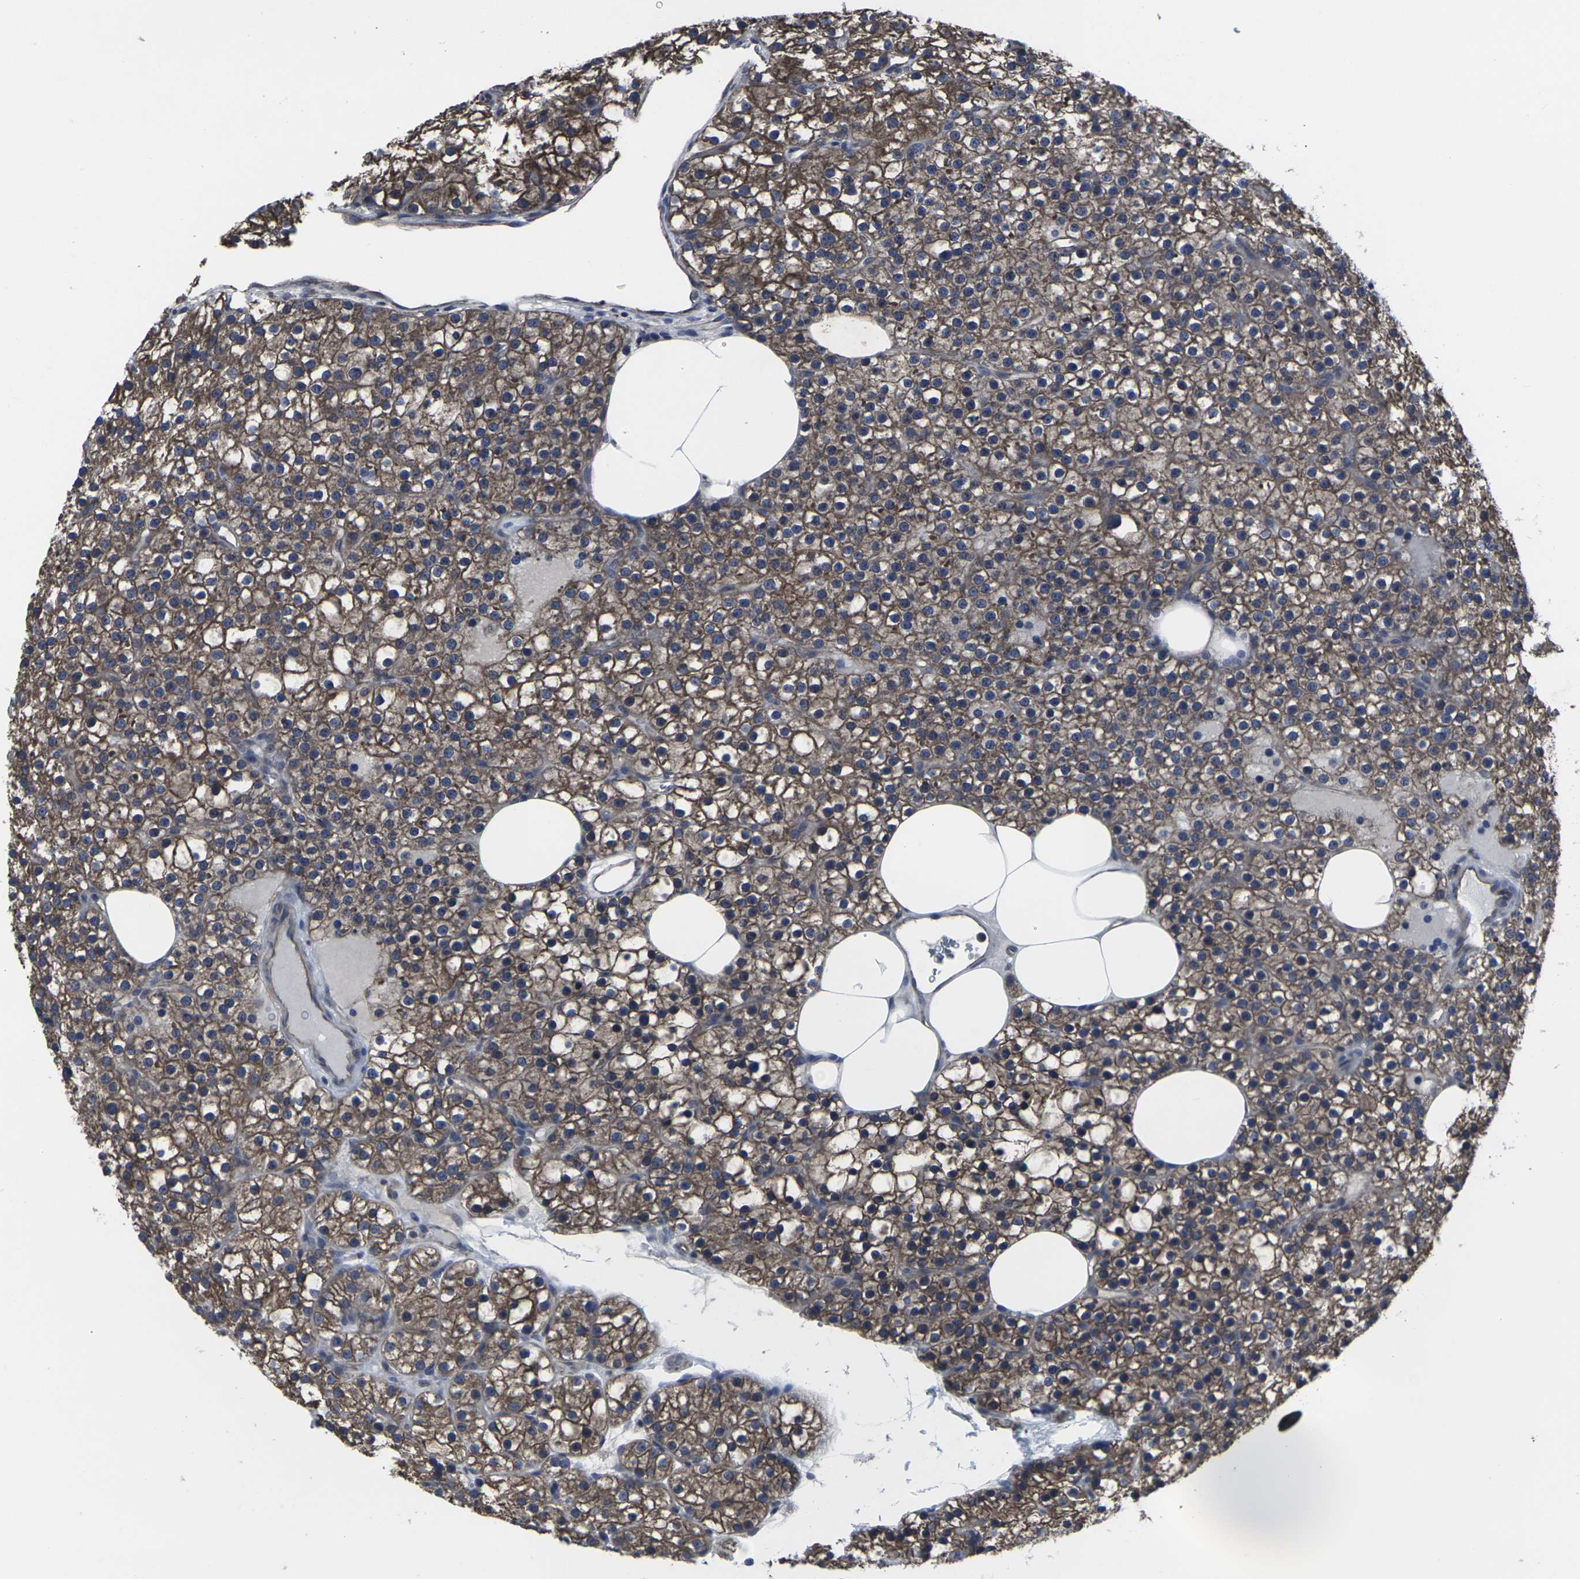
{"staining": {"intensity": "strong", "quantity": ">75%", "location": "cytoplasmic/membranous"}, "tissue": "parathyroid gland", "cell_type": "Glandular cells", "image_type": "normal", "snomed": [{"axis": "morphology", "description": "Normal tissue, NOS"}, {"axis": "morphology", "description": "Adenoma, NOS"}, {"axis": "topography", "description": "Parathyroid gland"}], "caption": "Immunohistochemical staining of normal human parathyroid gland demonstrates >75% levels of strong cytoplasmic/membranous protein positivity in approximately >75% of glandular cells.", "gene": "MAPKAPK2", "patient": {"sex": "female", "age": 70}}